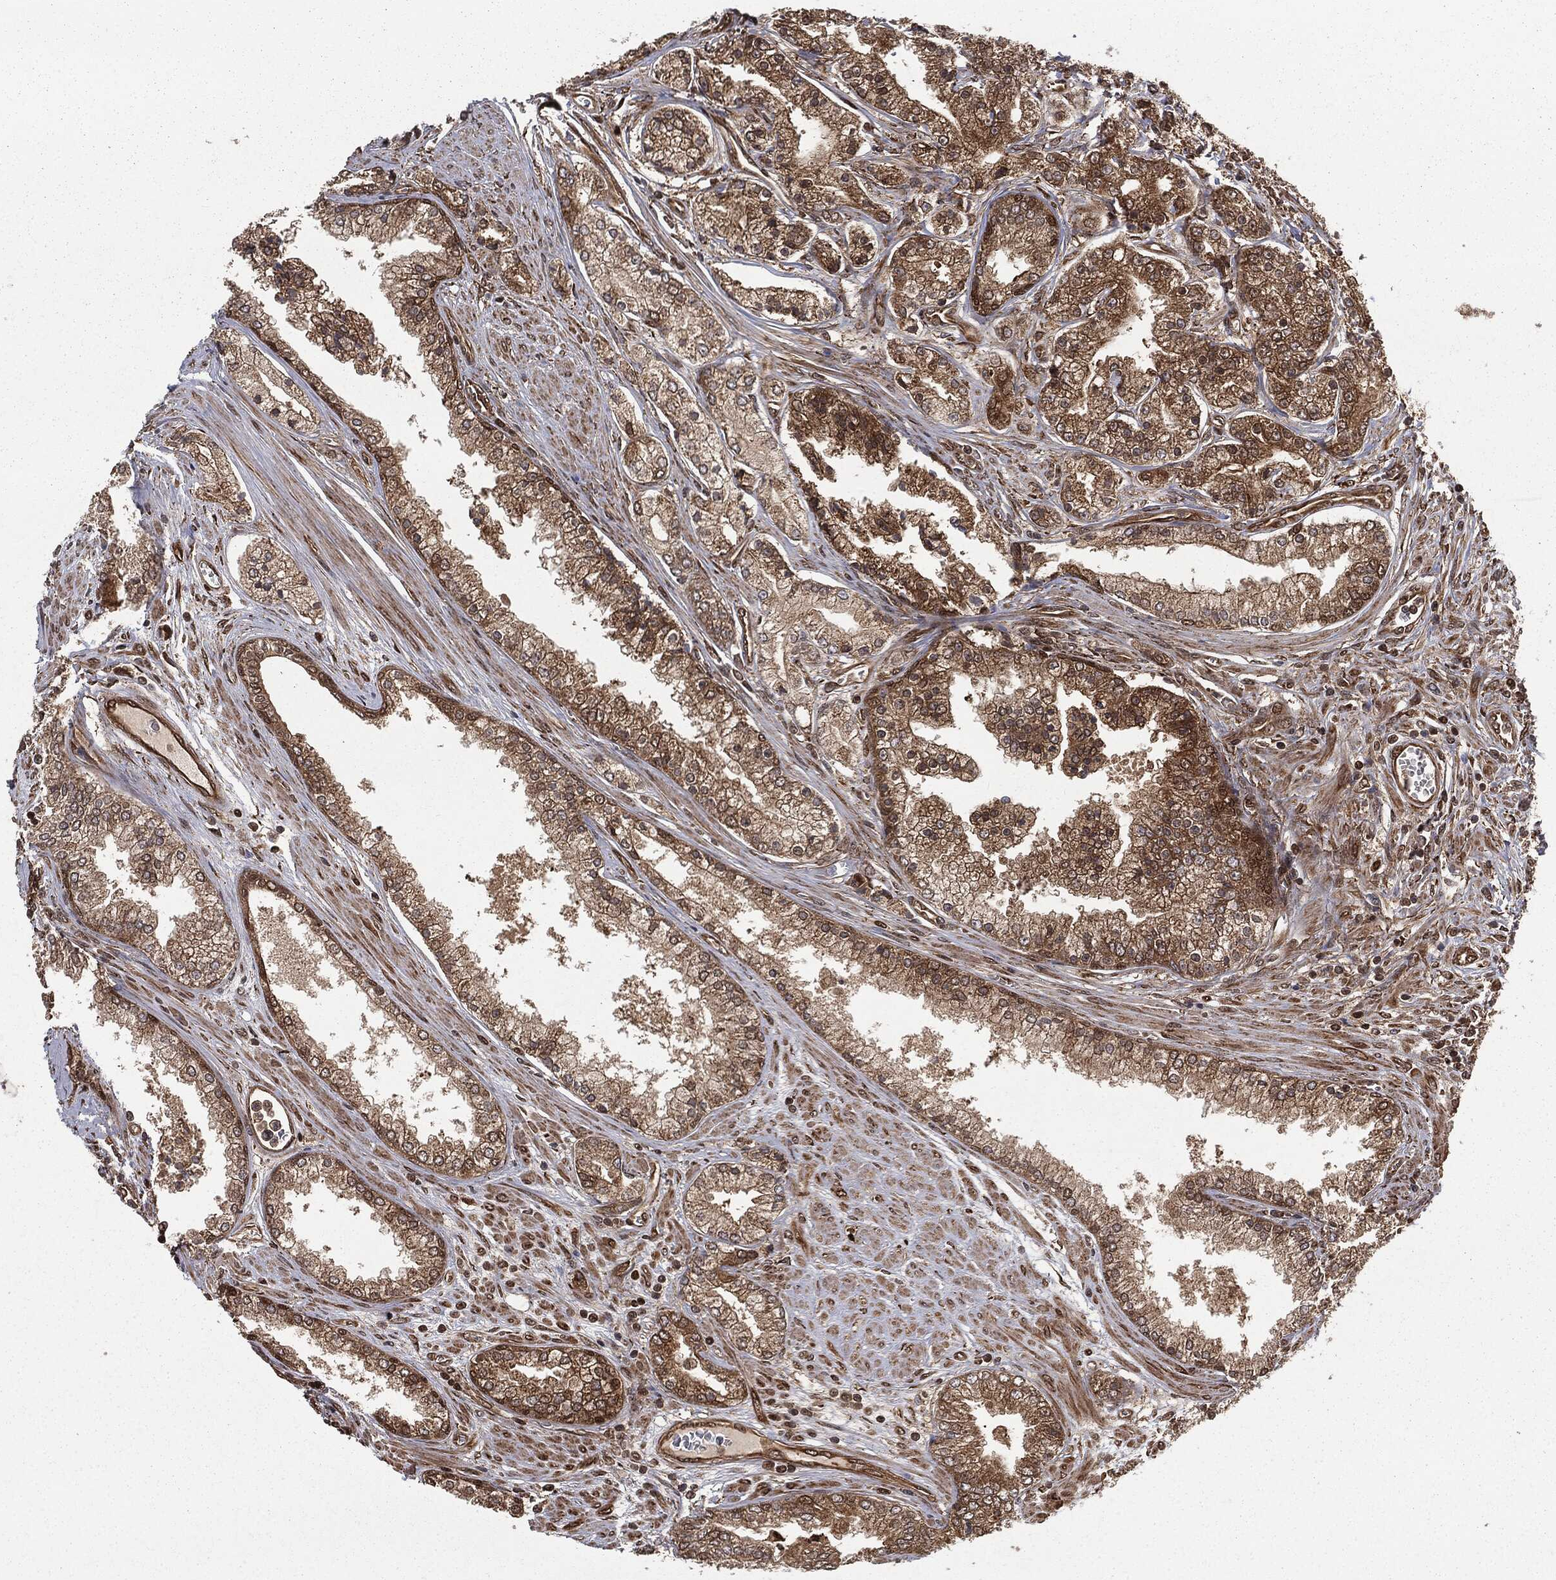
{"staining": {"intensity": "strong", "quantity": "25%-75%", "location": "cytoplasmic/membranous,nuclear"}, "tissue": "prostate cancer", "cell_type": "Tumor cells", "image_type": "cancer", "snomed": [{"axis": "morphology", "description": "Adenocarcinoma, High grade"}, {"axis": "topography", "description": "Prostate"}], "caption": "This is a photomicrograph of immunohistochemistry staining of prostate adenocarcinoma (high-grade), which shows strong positivity in the cytoplasmic/membranous and nuclear of tumor cells.", "gene": "RANBP9", "patient": {"sex": "male", "age": 66}}